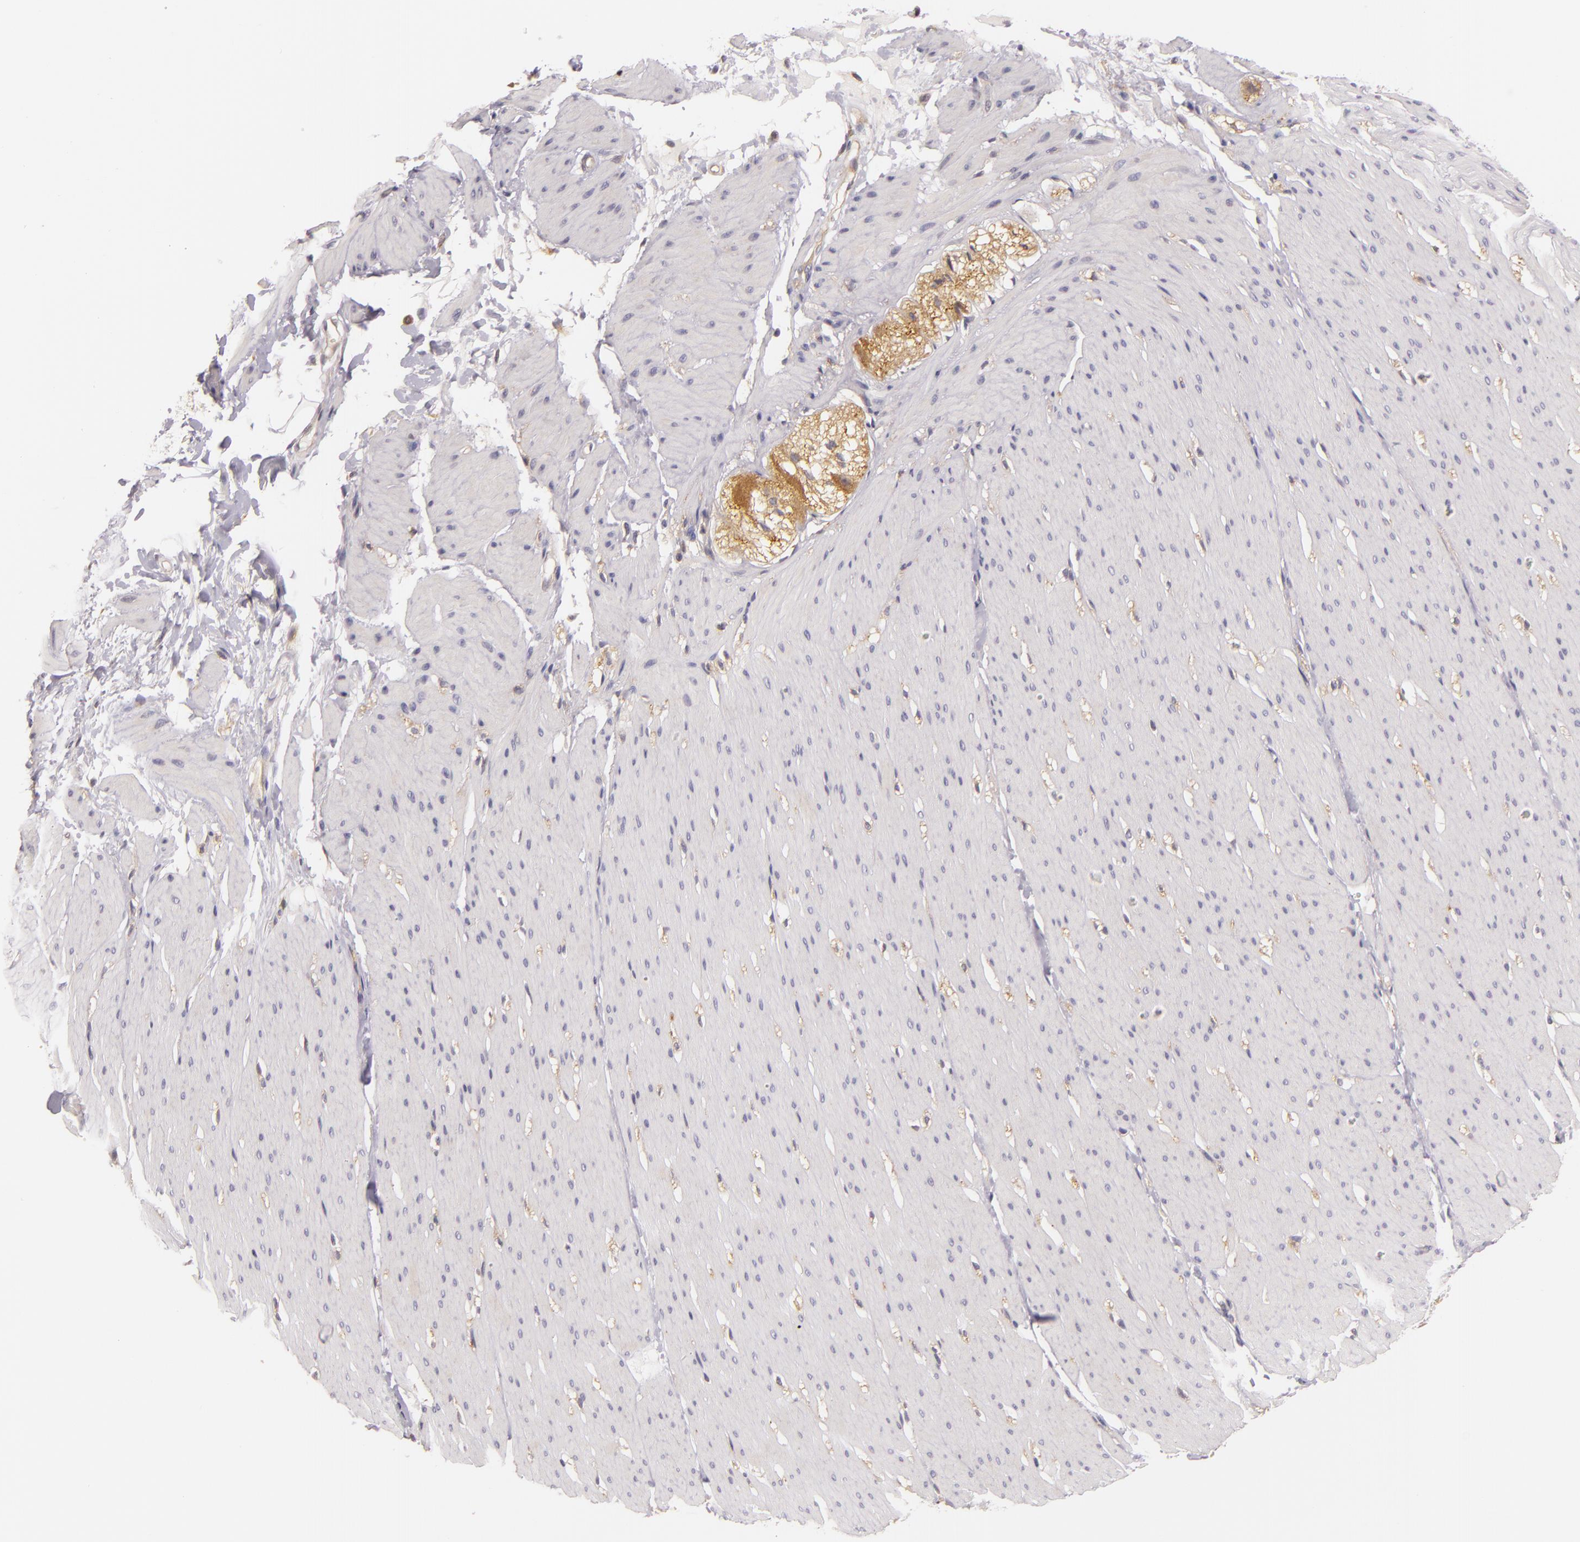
{"staining": {"intensity": "weak", "quantity": ">75%", "location": "cytoplasmic/membranous"}, "tissue": "smooth muscle", "cell_type": "Smooth muscle cells", "image_type": "normal", "snomed": [{"axis": "morphology", "description": "Normal tissue, NOS"}, {"axis": "topography", "description": "Smooth muscle"}, {"axis": "topography", "description": "Colon"}], "caption": "A high-resolution micrograph shows immunohistochemistry (IHC) staining of normal smooth muscle, which exhibits weak cytoplasmic/membranous staining in about >75% of smooth muscle cells.", "gene": "TOM1", "patient": {"sex": "male", "age": 67}}